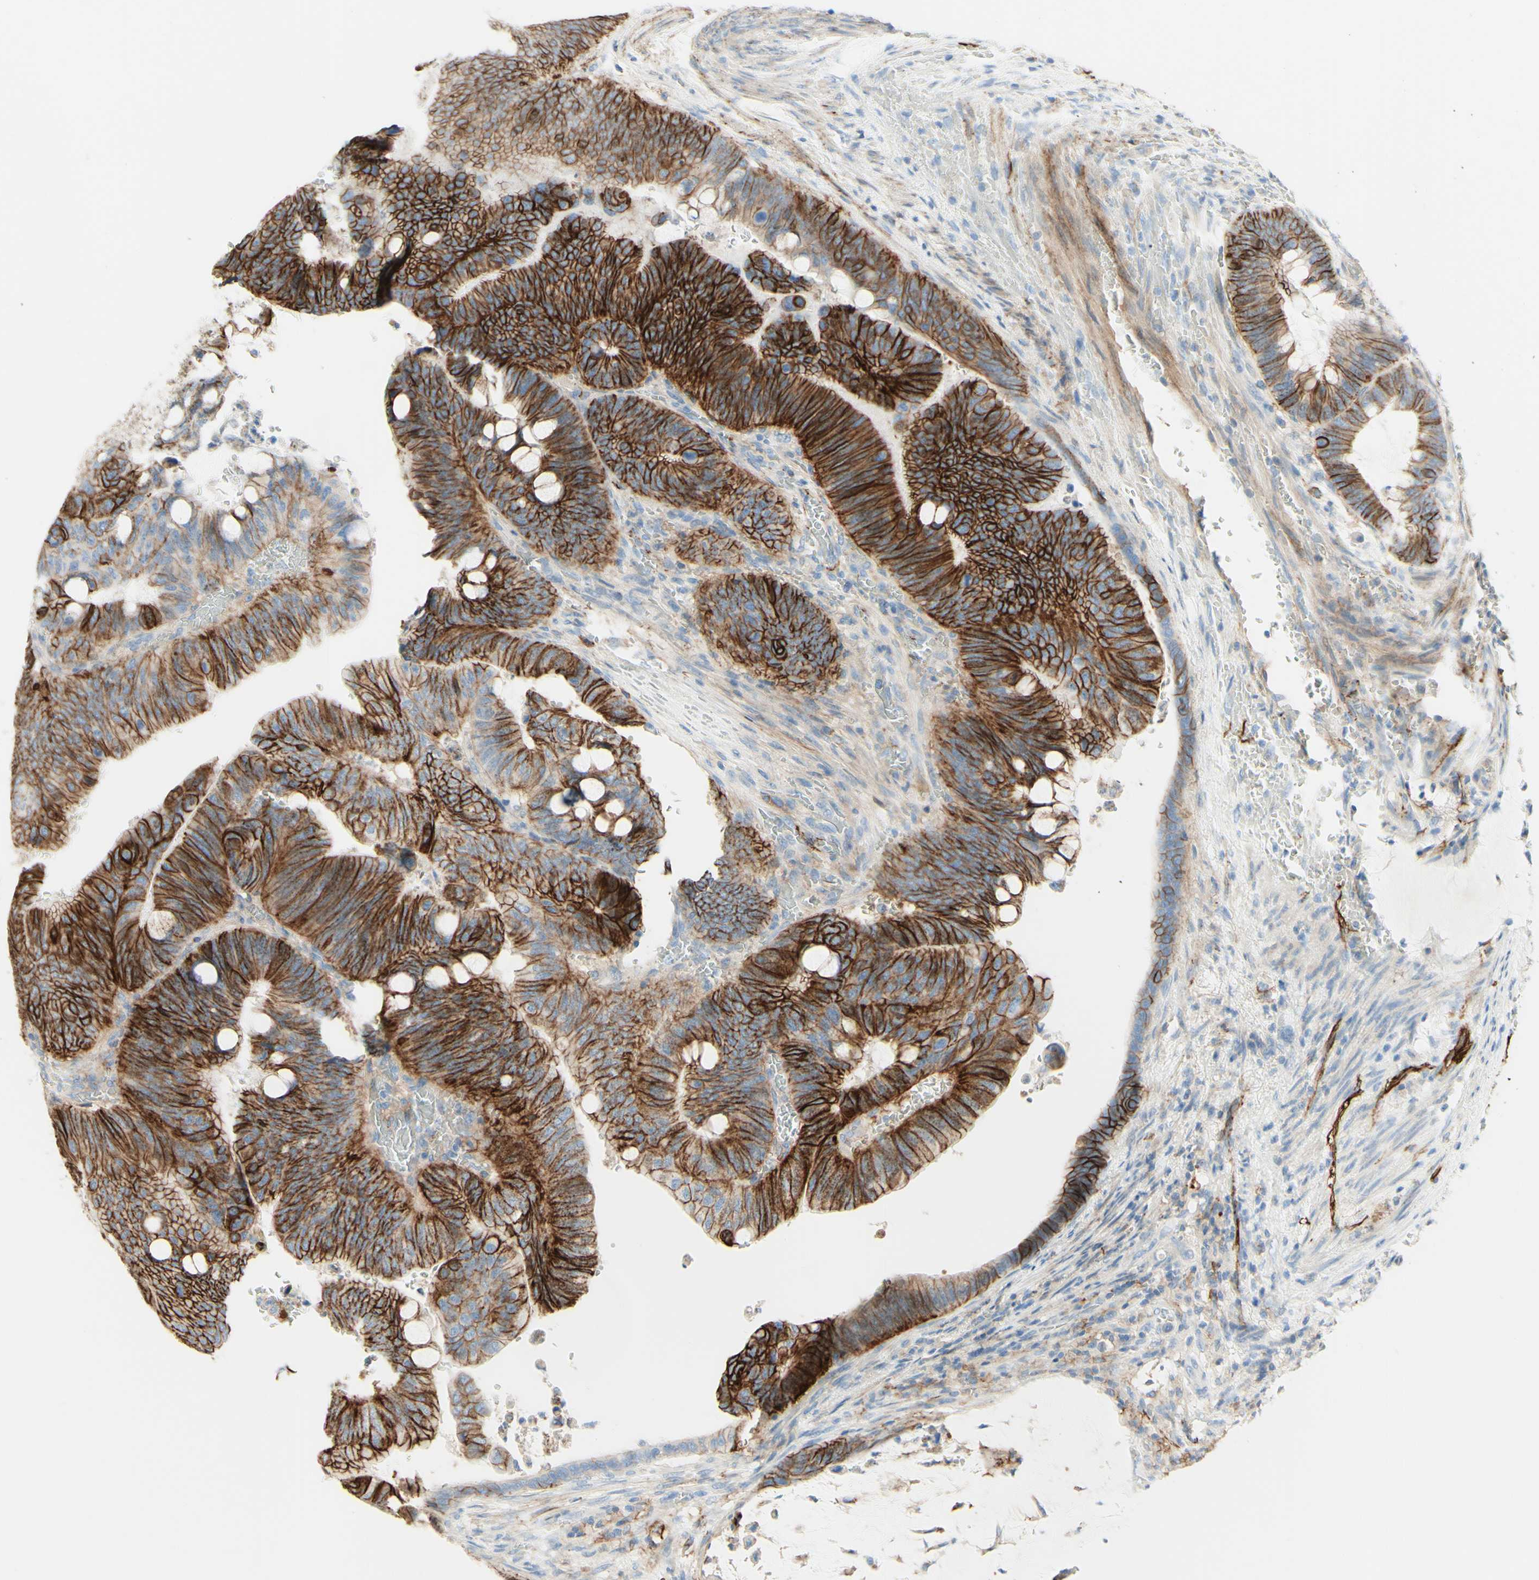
{"staining": {"intensity": "strong", "quantity": ">75%", "location": "cytoplasmic/membranous"}, "tissue": "colorectal cancer", "cell_type": "Tumor cells", "image_type": "cancer", "snomed": [{"axis": "morphology", "description": "Normal tissue, NOS"}, {"axis": "morphology", "description": "Adenocarcinoma, NOS"}, {"axis": "topography", "description": "Rectum"}, {"axis": "topography", "description": "Peripheral nerve tissue"}], "caption": "Immunohistochemistry photomicrograph of neoplastic tissue: human colorectal cancer stained using IHC reveals high levels of strong protein expression localized specifically in the cytoplasmic/membranous of tumor cells, appearing as a cytoplasmic/membranous brown color.", "gene": "ALCAM", "patient": {"sex": "male", "age": 92}}